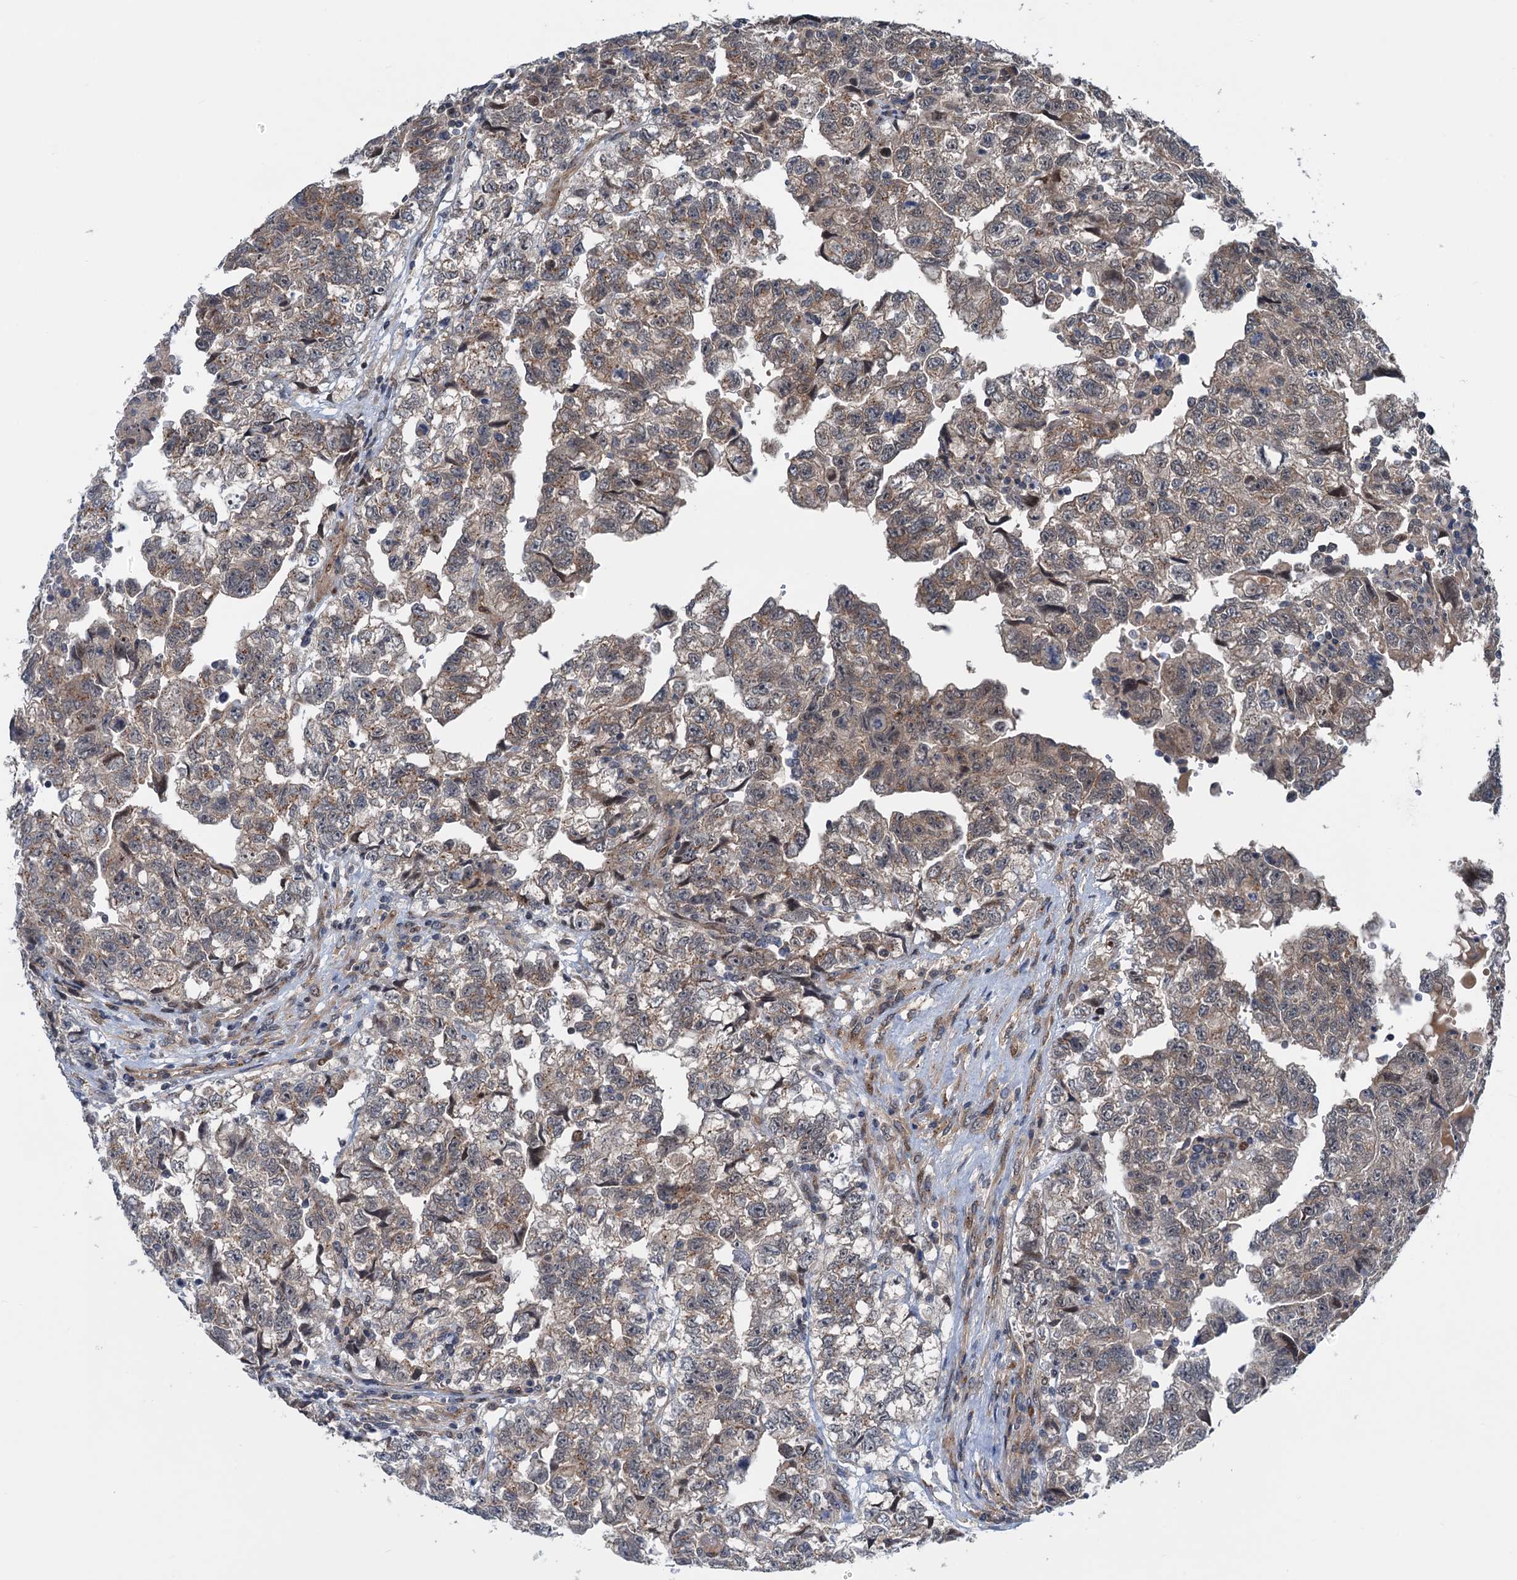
{"staining": {"intensity": "weak", "quantity": "25%-75%", "location": "cytoplasmic/membranous,nuclear"}, "tissue": "testis cancer", "cell_type": "Tumor cells", "image_type": "cancer", "snomed": [{"axis": "morphology", "description": "Carcinoma, Embryonal, NOS"}, {"axis": "topography", "description": "Testis"}], "caption": "A brown stain shows weak cytoplasmic/membranous and nuclear staining of a protein in embryonal carcinoma (testis) tumor cells. The staining is performed using DAB (3,3'-diaminobenzidine) brown chromogen to label protein expression. The nuclei are counter-stained blue using hematoxylin.", "gene": "DYNC2I2", "patient": {"sex": "male", "age": 36}}